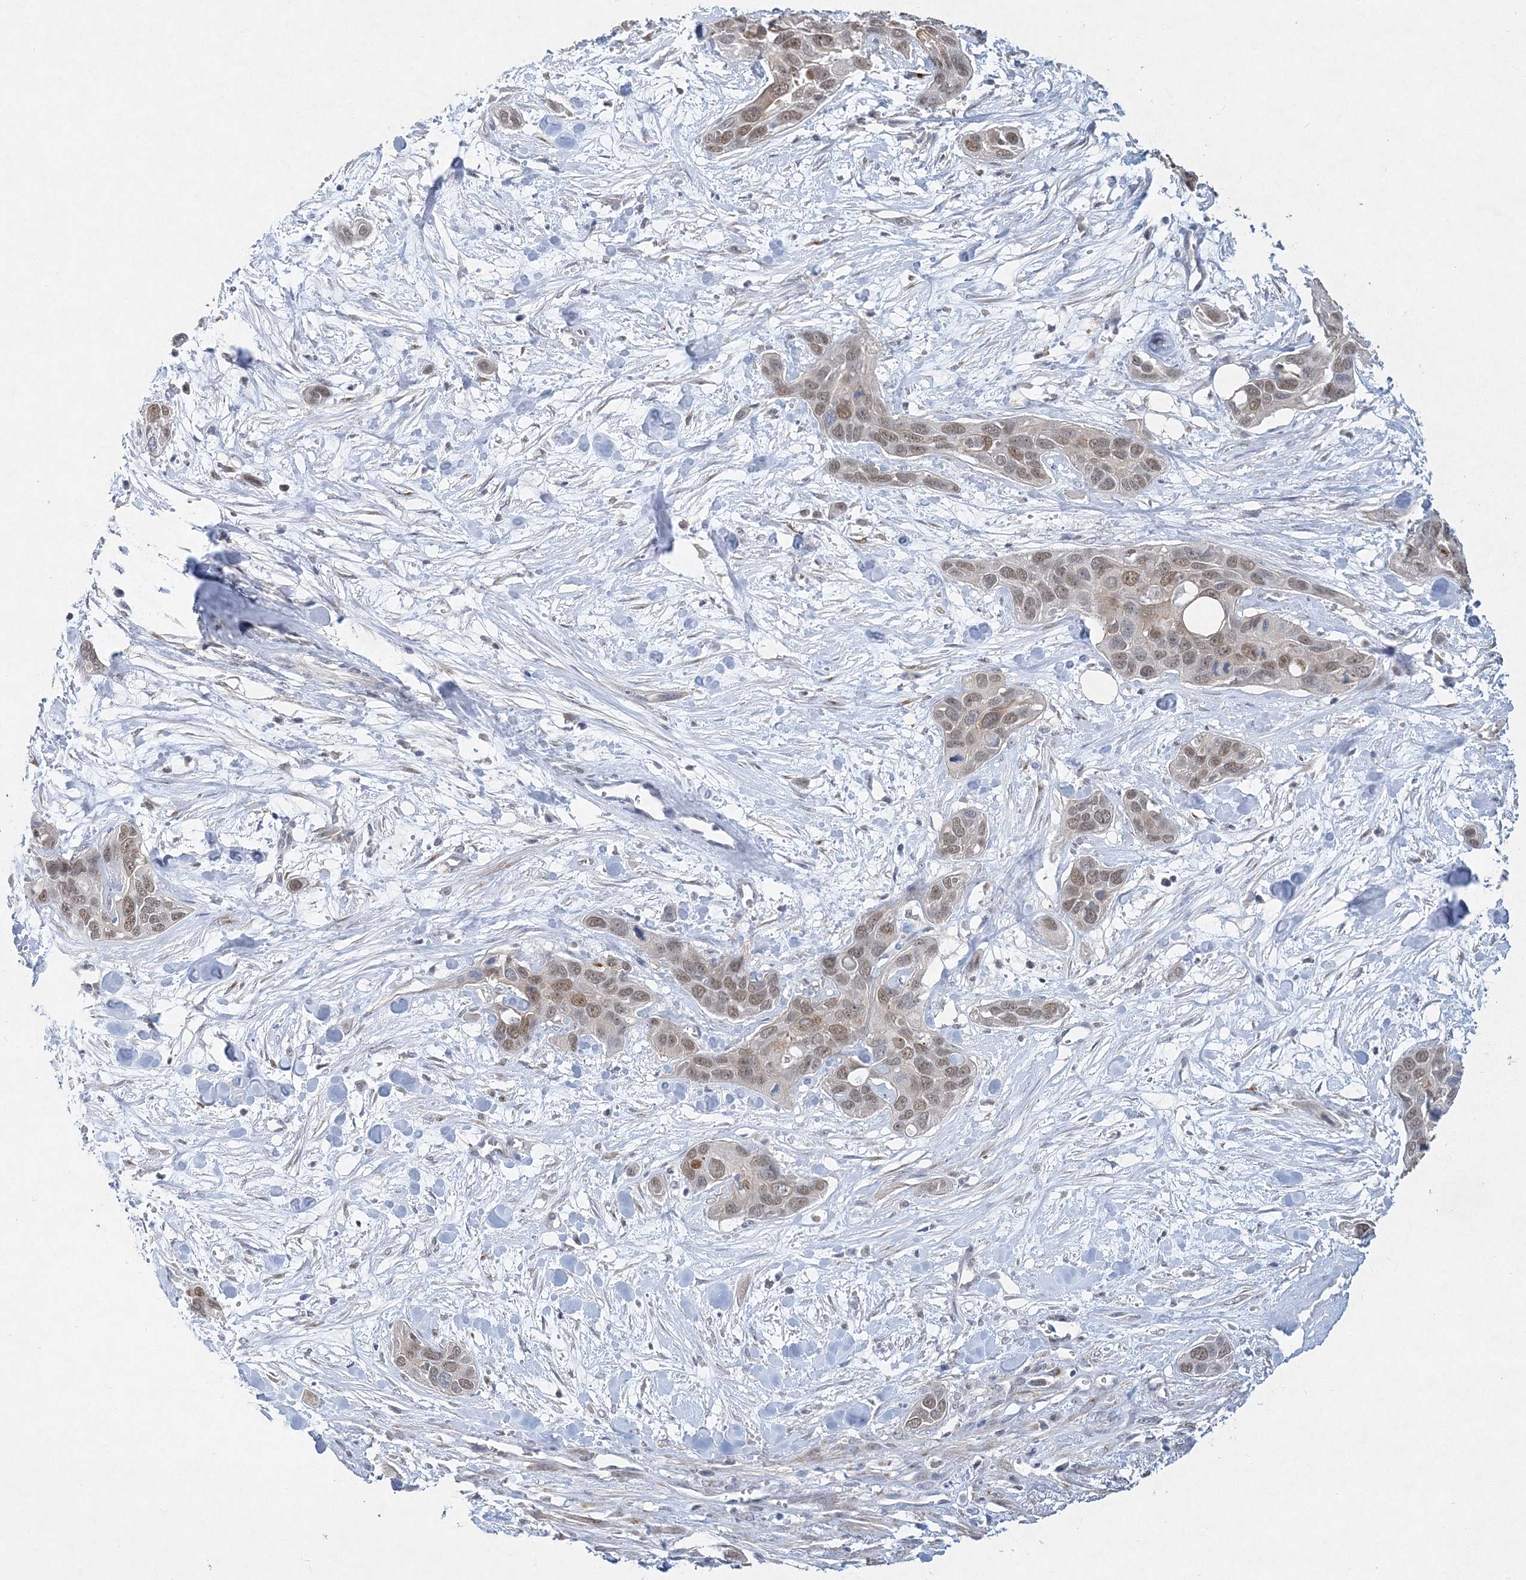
{"staining": {"intensity": "moderate", "quantity": ">75%", "location": "nuclear"}, "tissue": "pancreatic cancer", "cell_type": "Tumor cells", "image_type": "cancer", "snomed": [{"axis": "morphology", "description": "Adenocarcinoma, NOS"}, {"axis": "topography", "description": "Pancreas"}], "caption": "Pancreatic cancer (adenocarcinoma) tissue displays moderate nuclear positivity in about >75% of tumor cells", "gene": "MAT2B", "patient": {"sex": "female", "age": 60}}